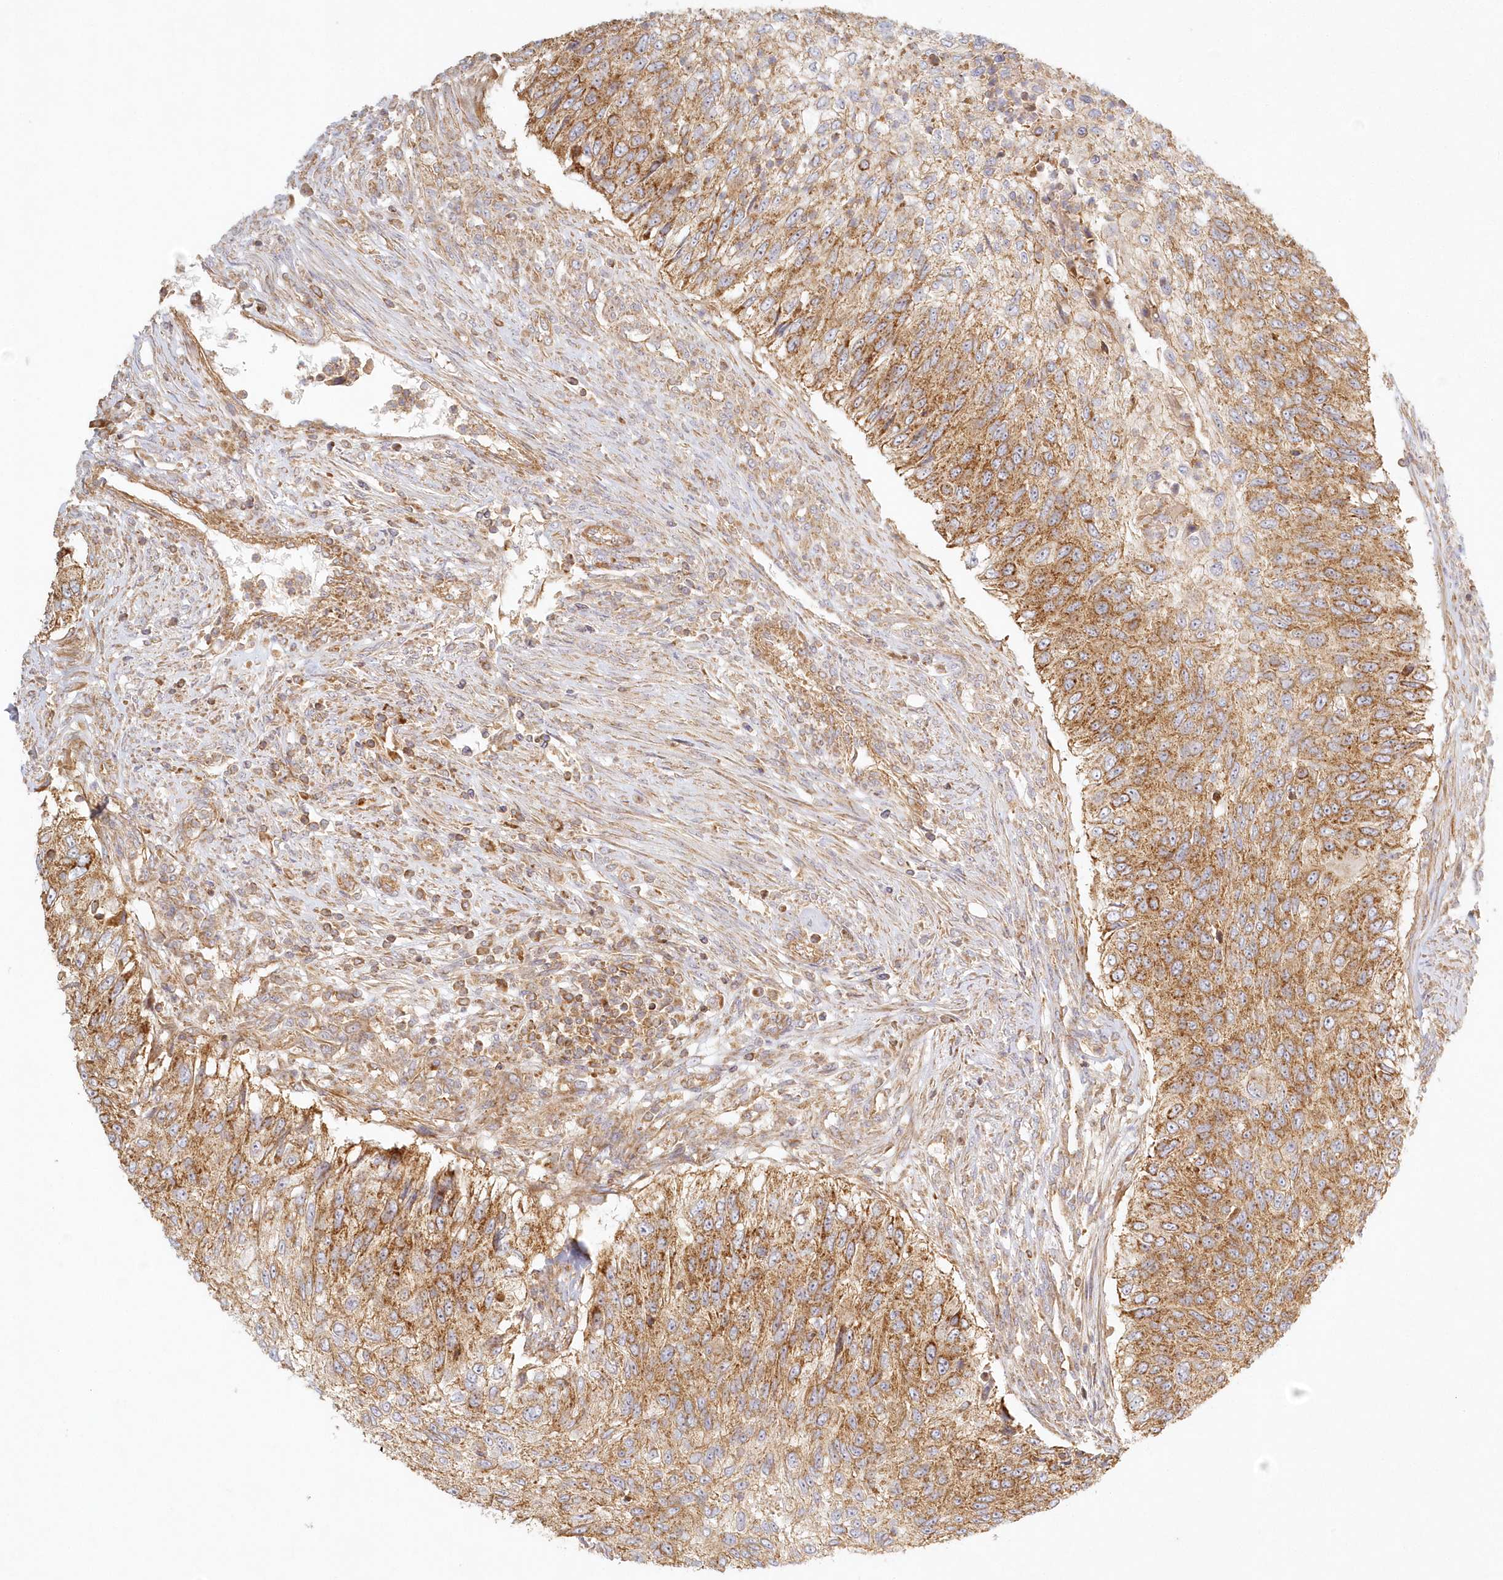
{"staining": {"intensity": "moderate", "quantity": ">75%", "location": "cytoplasmic/membranous"}, "tissue": "urothelial cancer", "cell_type": "Tumor cells", "image_type": "cancer", "snomed": [{"axis": "morphology", "description": "Urothelial carcinoma, High grade"}, {"axis": "topography", "description": "Urinary bladder"}], "caption": "IHC of human urothelial cancer shows medium levels of moderate cytoplasmic/membranous staining in approximately >75% of tumor cells. (brown staining indicates protein expression, while blue staining denotes nuclei).", "gene": "KIAA0232", "patient": {"sex": "female", "age": 60}}